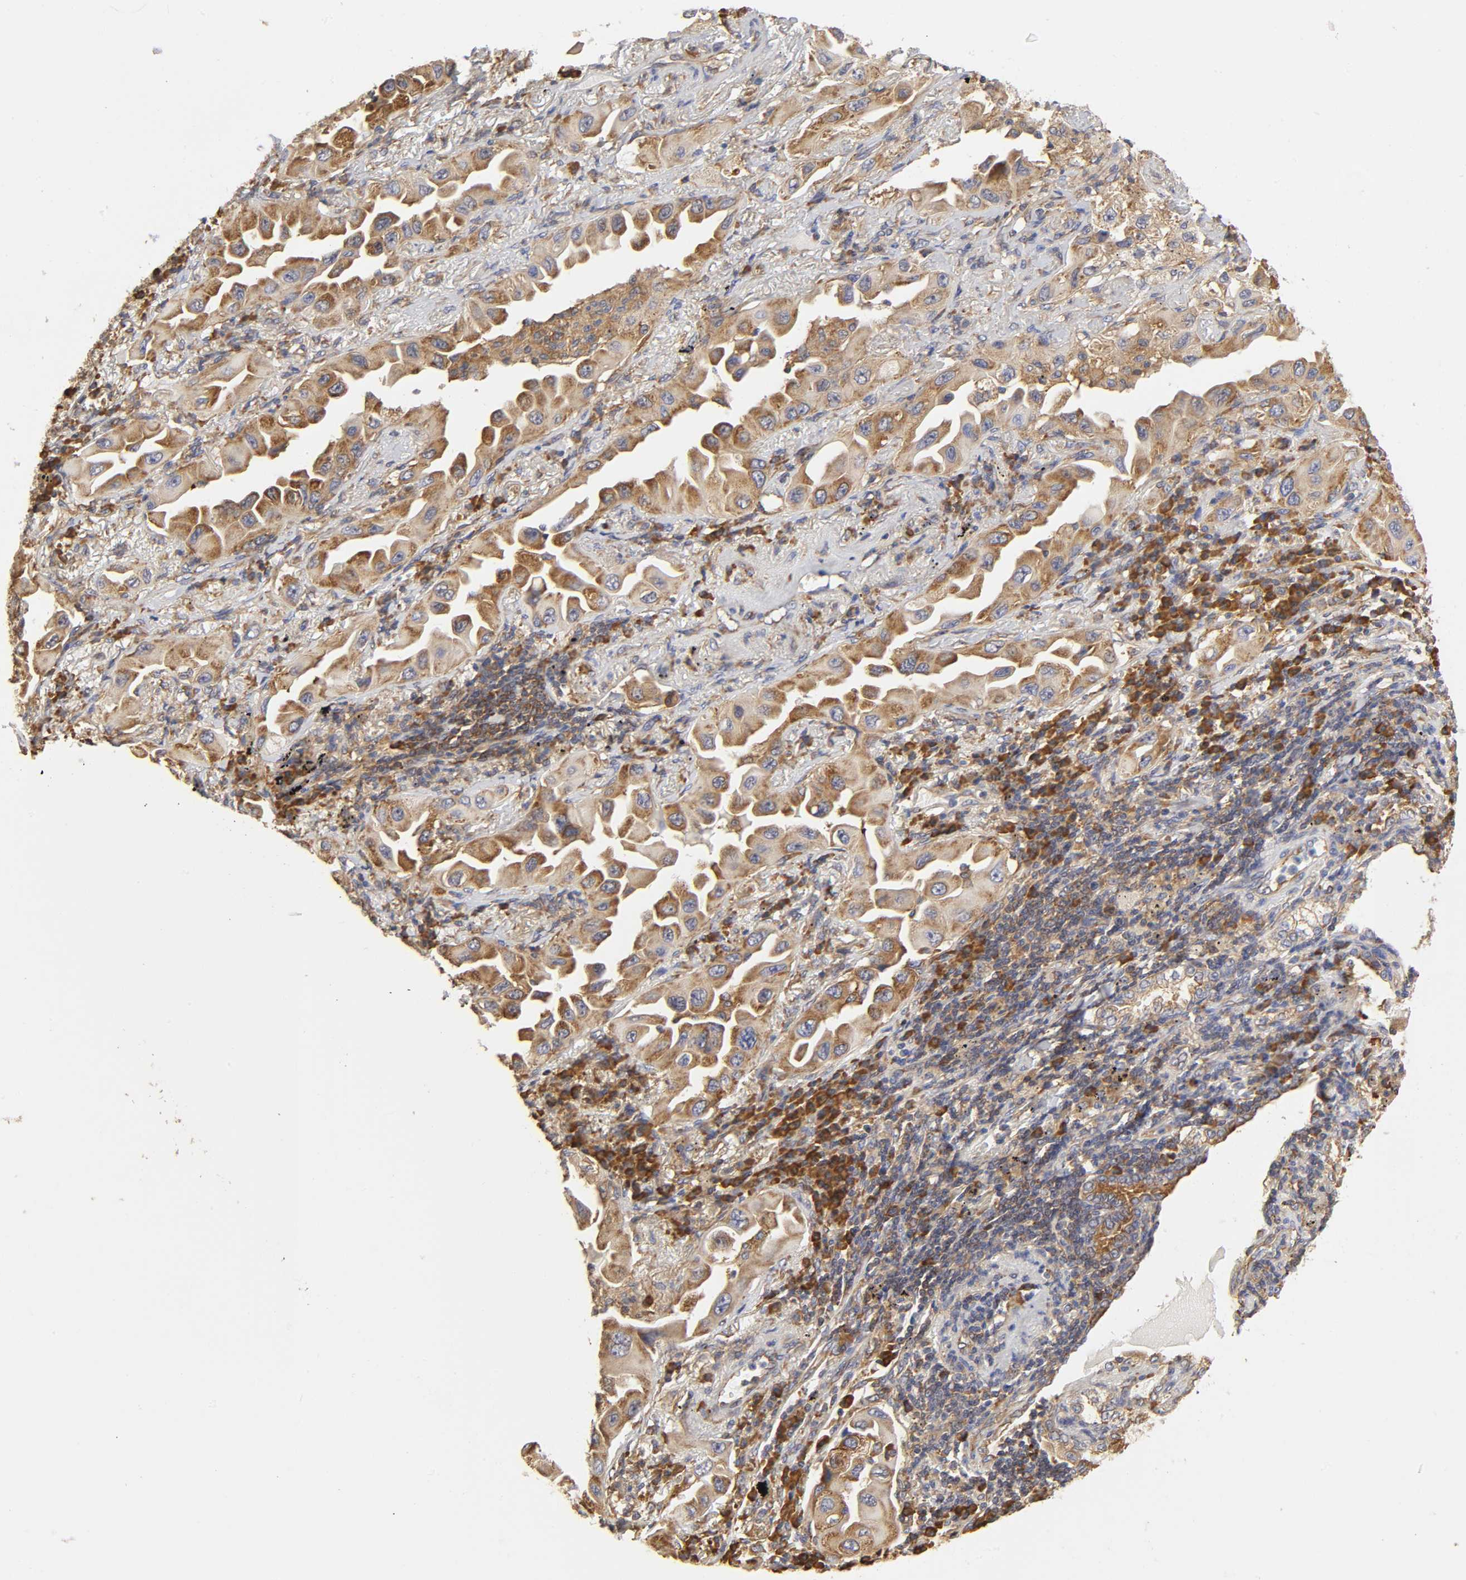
{"staining": {"intensity": "moderate", "quantity": ">75%", "location": "cytoplasmic/membranous"}, "tissue": "lung cancer", "cell_type": "Tumor cells", "image_type": "cancer", "snomed": [{"axis": "morphology", "description": "Adenocarcinoma, NOS"}, {"axis": "topography", "description": "Lung"}], "caption": "Immunohistochemical staining of human lung adenocarcinoma reveals moderate cytoplasmic/membranous protein staining in approximately >75% of tumor cells. The protein is shown in brown color, while the nuclei are stained blue.", "gene": "RPL14", "patient": {"sex": "female", "age": 65}}